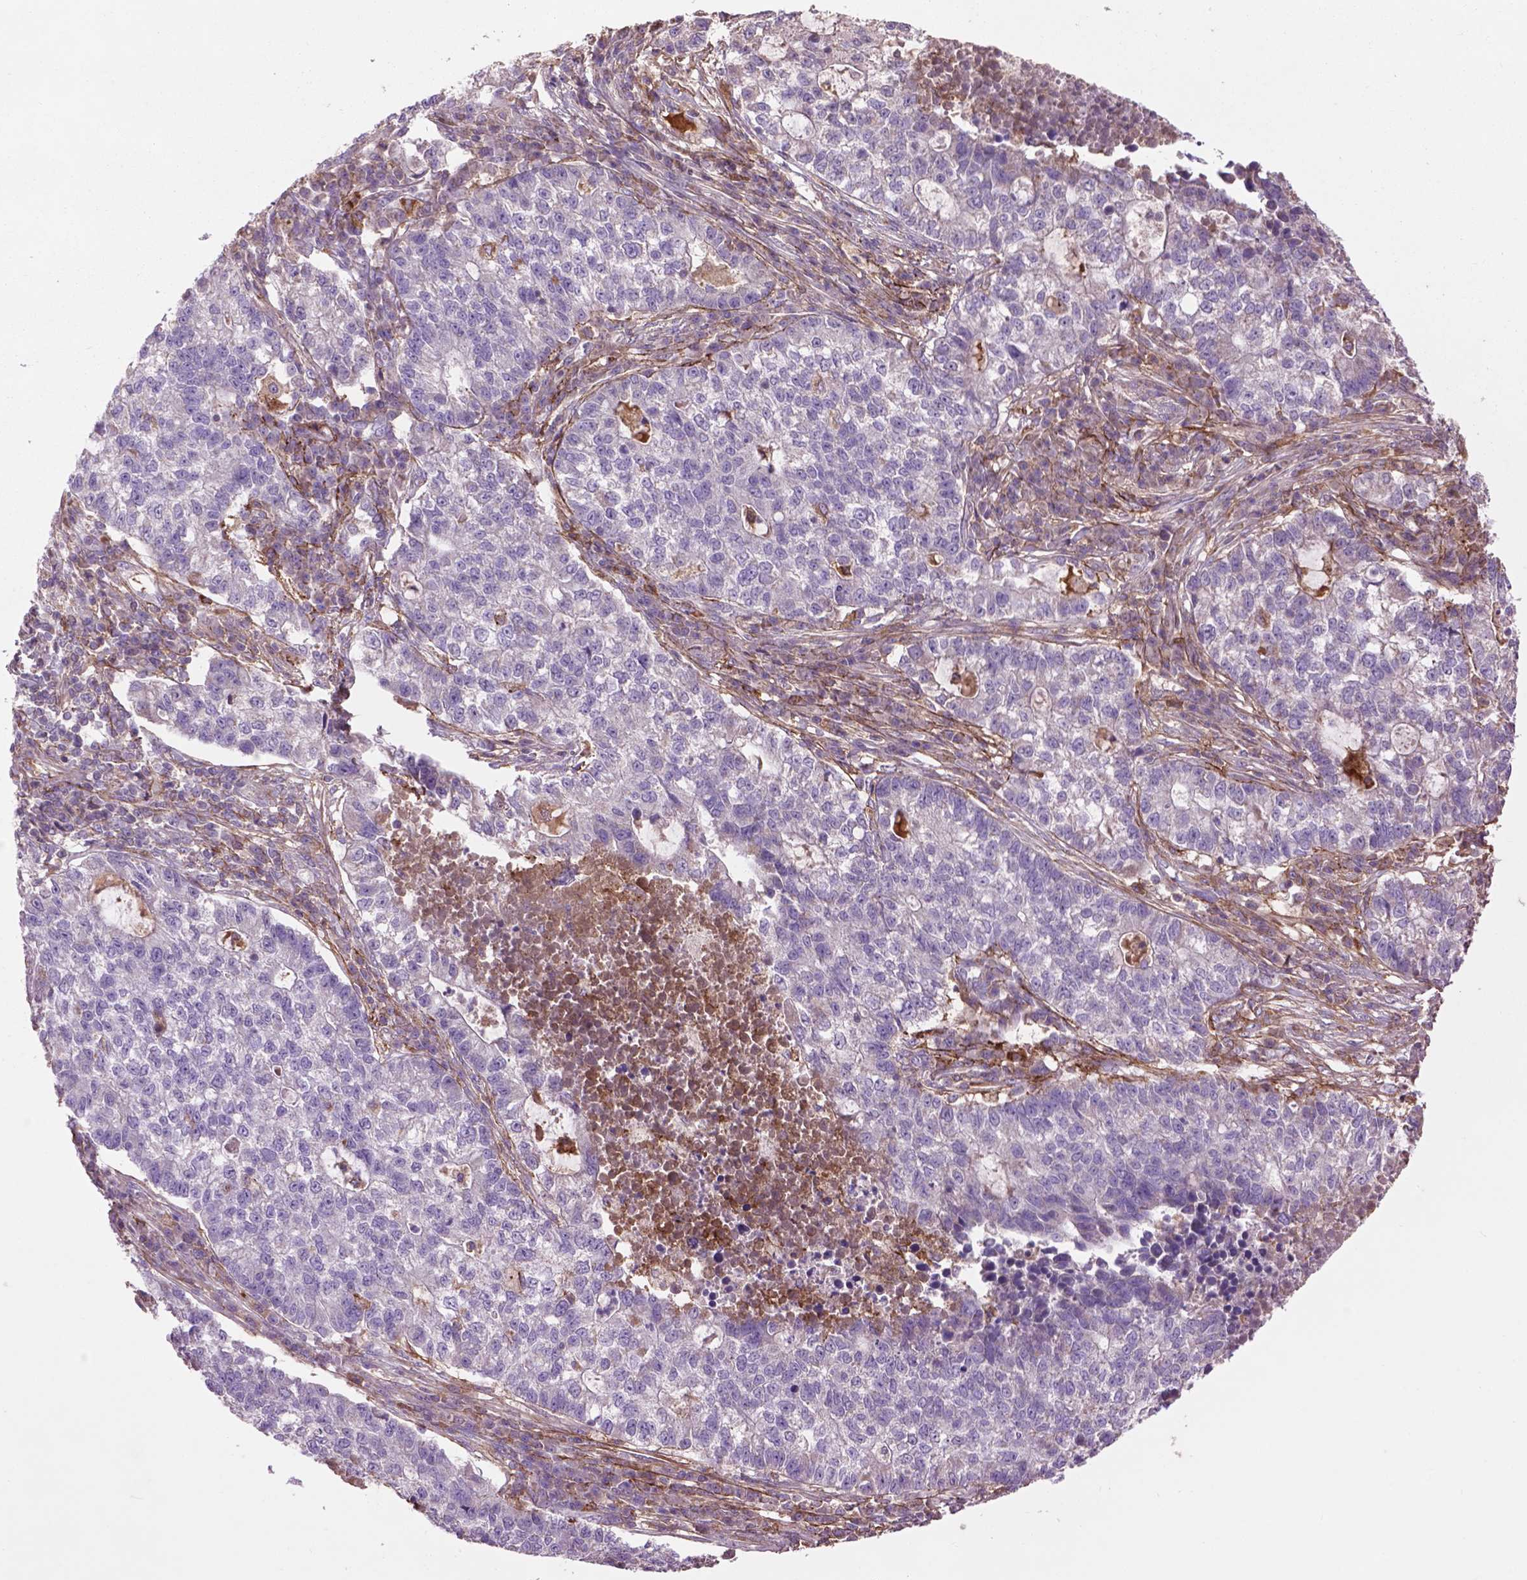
{"staining": {"intensity": "negative", "quantity": "none", "location": "none"}, "tissue": "lung cancer", "cell_type": "Tumor cells", "image_type": "cancer", "snomed": [{"axis": "morphology", "description": "Adenocarcinoma, NOS"}, {"axis": "topography", "description": "Lung"}], "caption": "IHC histopathology image of lung adenocarcinoma stained for a protein (brown), which exhibits no expression in tumor cells.", "gene": "LRRC3C", "patient": {"sex": "male", "age": 57}}